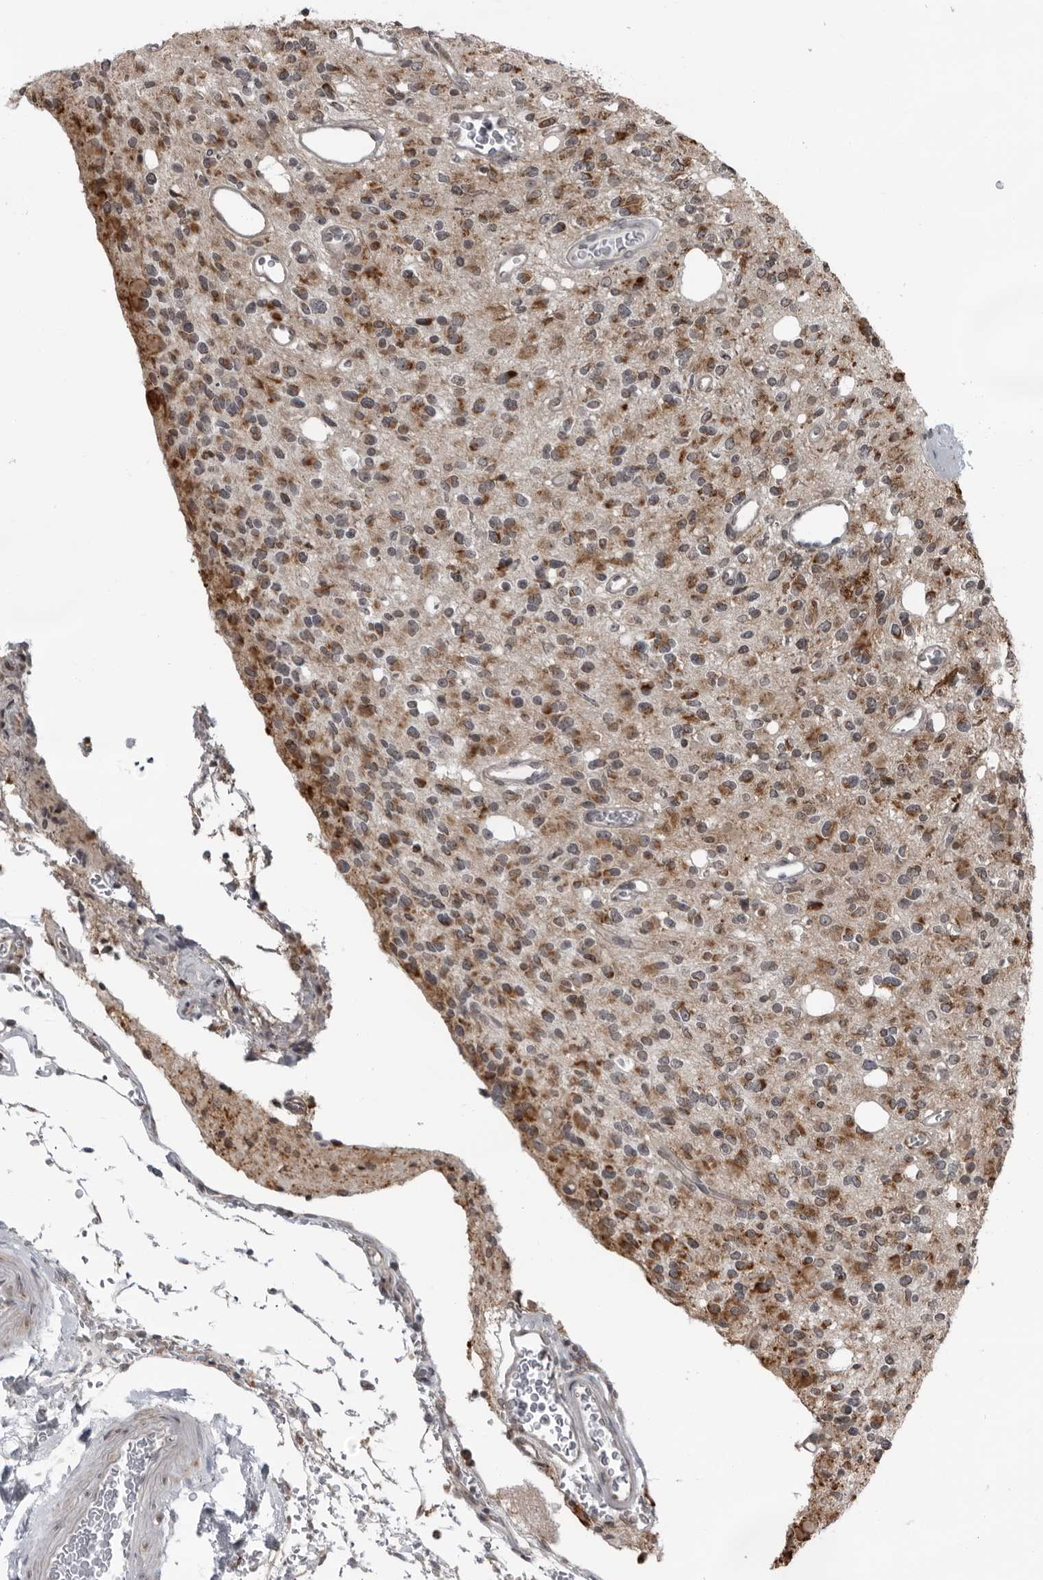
{"staining": {"intensity": "moderate", "quantity": ">75%", "location": "cytoplasmic/membranous"}, "tissue": "glioma", "cell_type": "Tumor cells", "image_type": "cancer", "snomed": [{"axis": "morphology", "description": "Glioma, malignant, High grade"}, {"axis": "topography", "description": "Brain"}], "caption": "This image shows immunohistochemistry (IHC) staining of human malignant glioma (high-grade), with medium moderate cytoplasmic/membranous staining in about >75% of tumor cells.", "gene": "RTCA", "patient": {"sex": "male", "age": 34}}